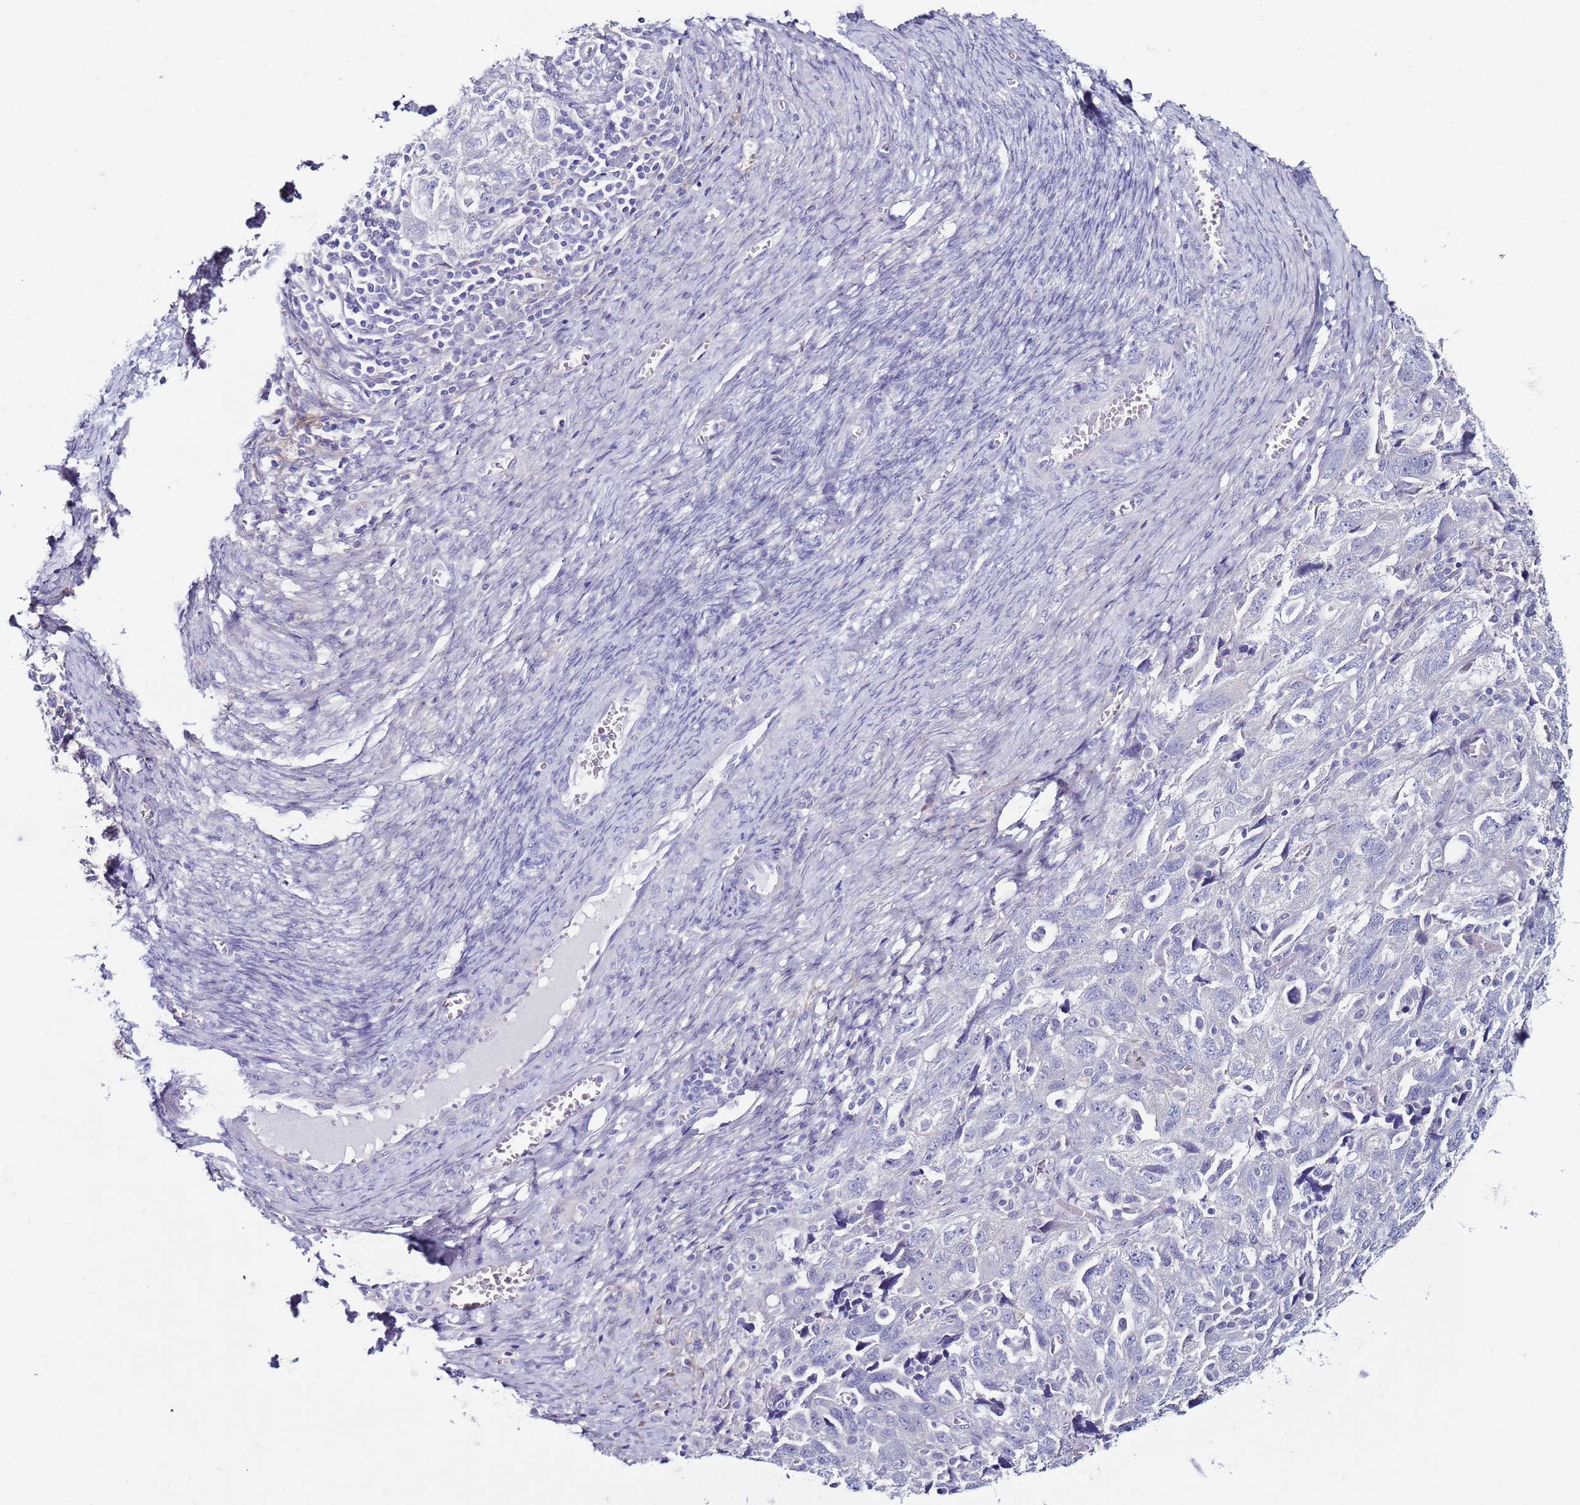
{"staining": {"intensity": "negative", "quantity": "none", "location": "none"}, "tissue": "ovarian cancer", "cell_type": "Tumor cells", "image_type": "cancer", "snomed": [{"axis": "morphology", "description": "Carcinoma, NOS"}, {"axis": "morphology", "description": "Cystadenocarcinoma, serous, NOS"}, {"axis": "topography", "description": "Ovary"}], "caption": "Immunohistochemistry image of neoplastic tissue: human ovarian serous cystadenocarcinoma stained with DAB (3,3'-diaminobenzidine) displays no significant protein positivity in tumor cells.", "gene": "GPN3", "patient": {"sex": "female", "age": 69}}